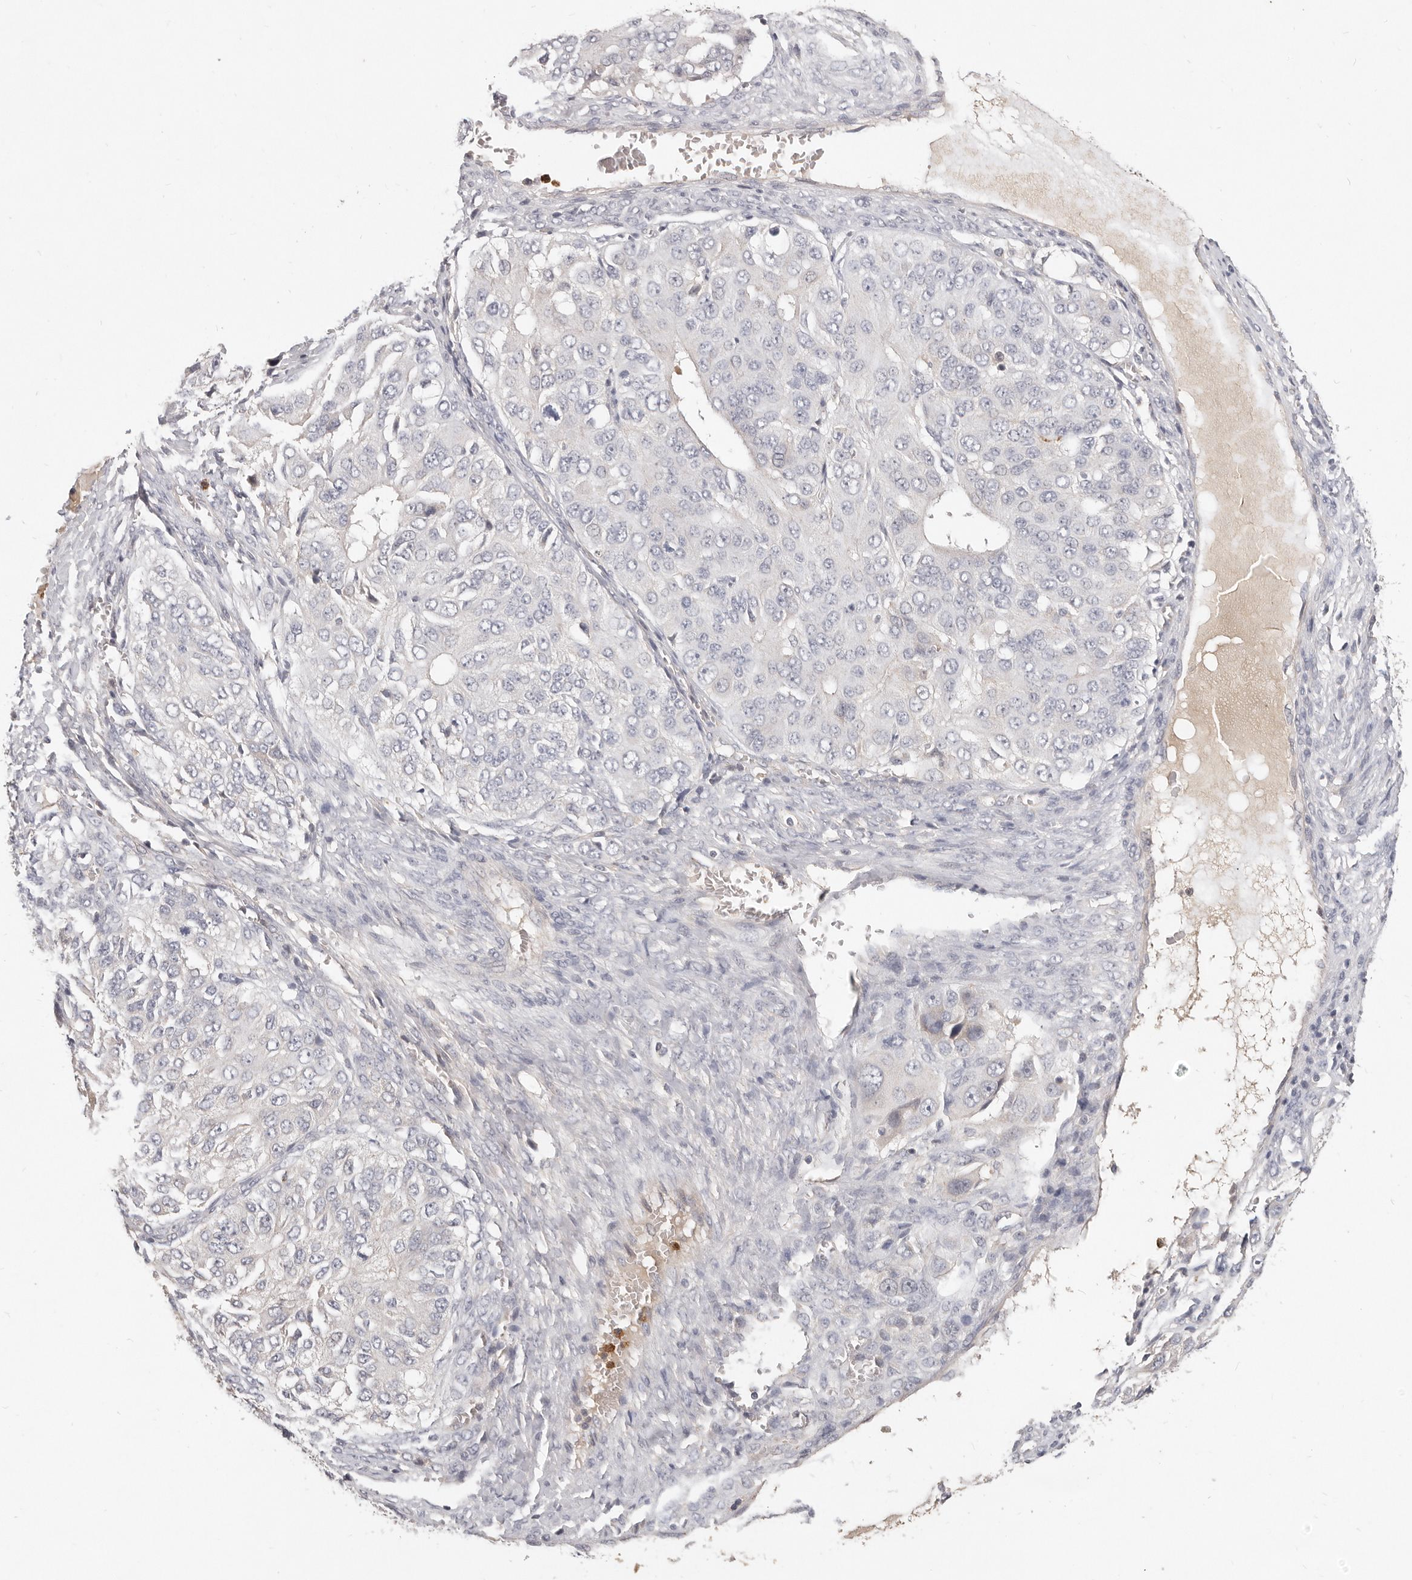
{"staining": {"intensity": "negative", "quantity": "none", "location": "none"}, "tissue": "ovarian cancer", "cell_type": "Tumor cells", "image_type": "cancer", "snomed": [{"axis": "morphology", "description": "Carcinoma, endometroid"}, {"axis": "topography", "description": "Ovary"}], "caption": "Endometroid carcinoma (ovarian) stained for a protein using IHC exhibits no expression tumor cells.", "gene": "USP49", "patient": {"sex": "female", "age": 51}}